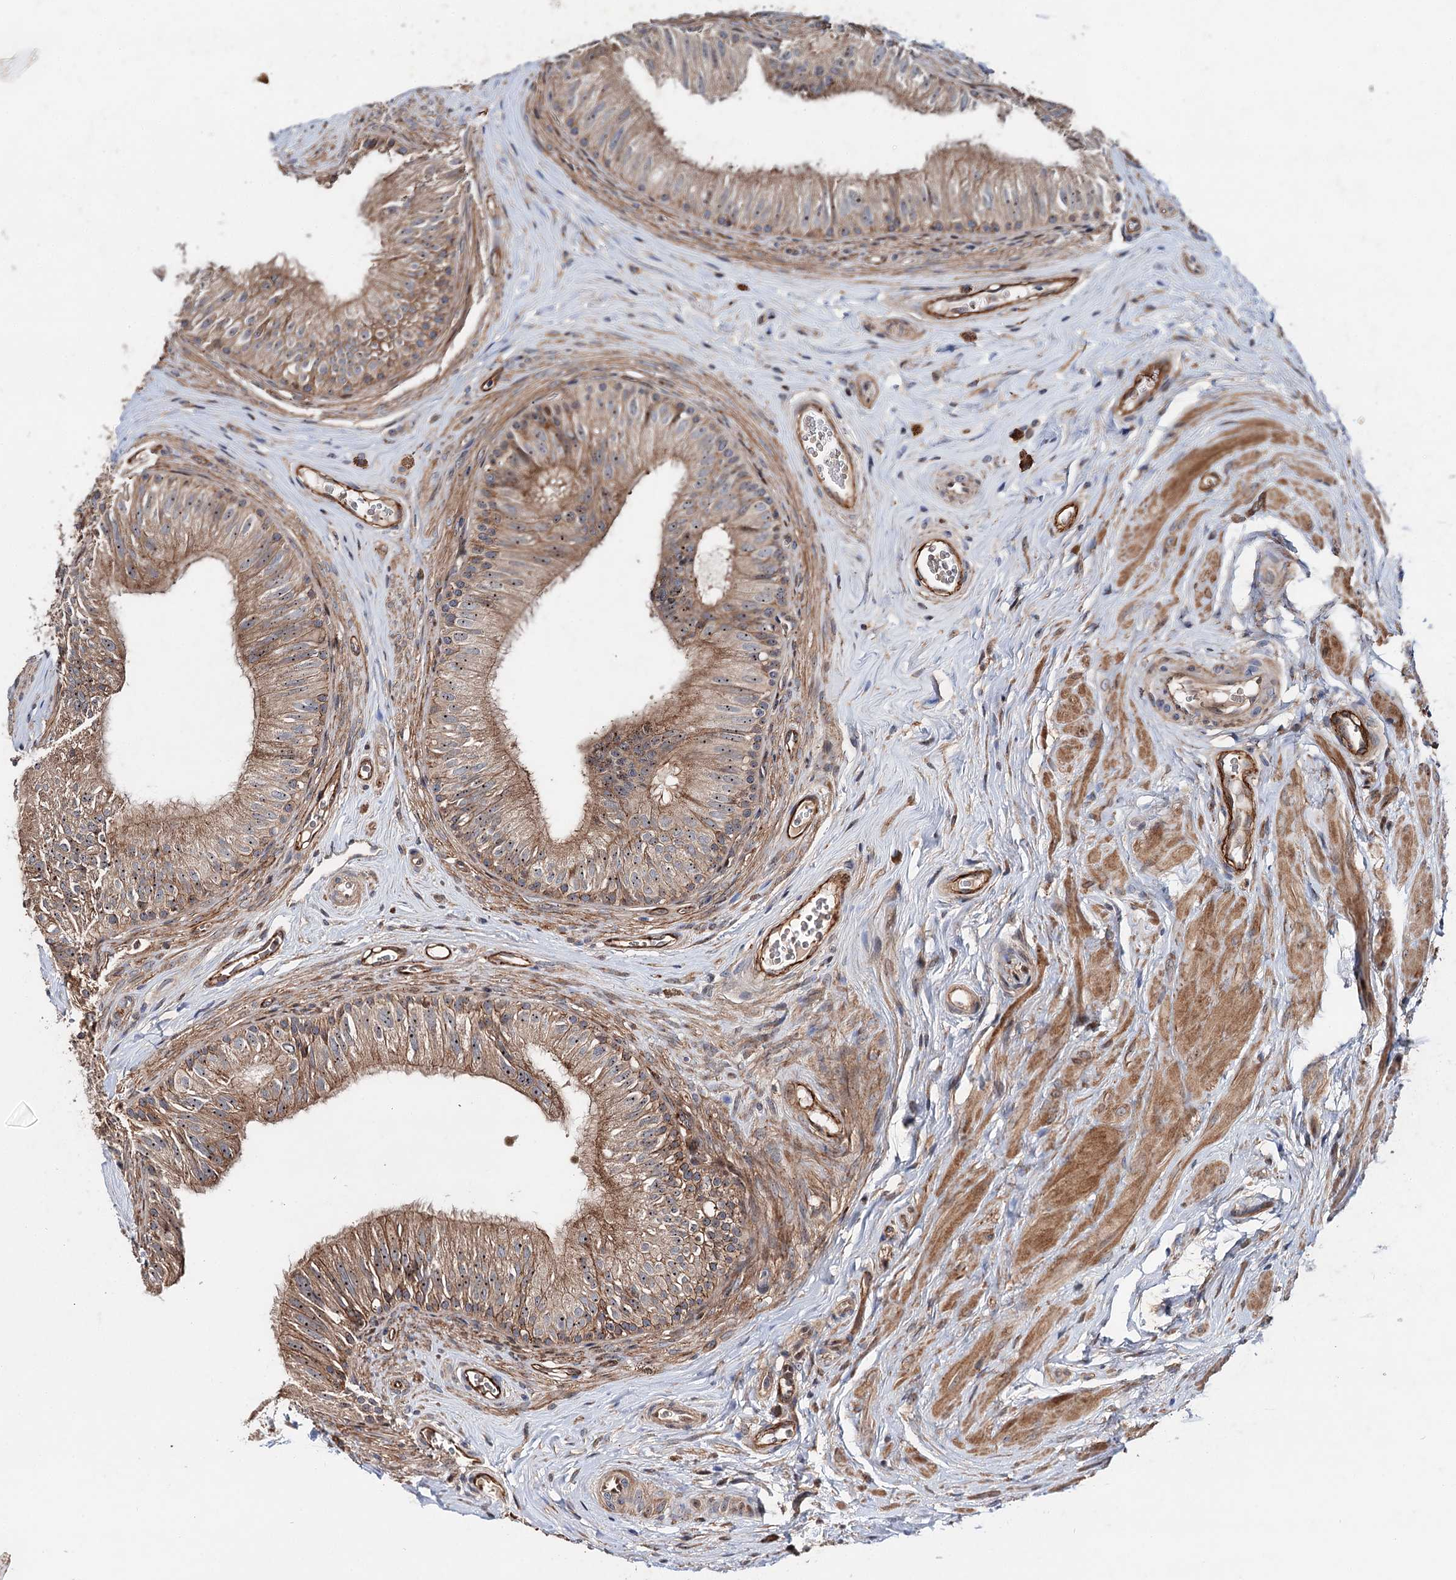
{"staining": {"intensity": "moderate", "quantity": ">75%", "location": "cytoplasmic/membranous,nuclear"}, "tissue": "epididymis", "cell_type": "Glandular cells", "image_type": "normal", "snomed": [{"axis": "morphology", "description": "Normal tissue, NOS"}, {"axis": "topography", "description": "Epididymis"}], "caption": "This photomicrograph exhibits IHC staining of benign human epididymis, with medium moderate cytoplasmic/membranous,nuclear expression in about >75% of glandular cells.", "gene": "PTDSS2", "patient": {"sex": "male", "age": 46}}